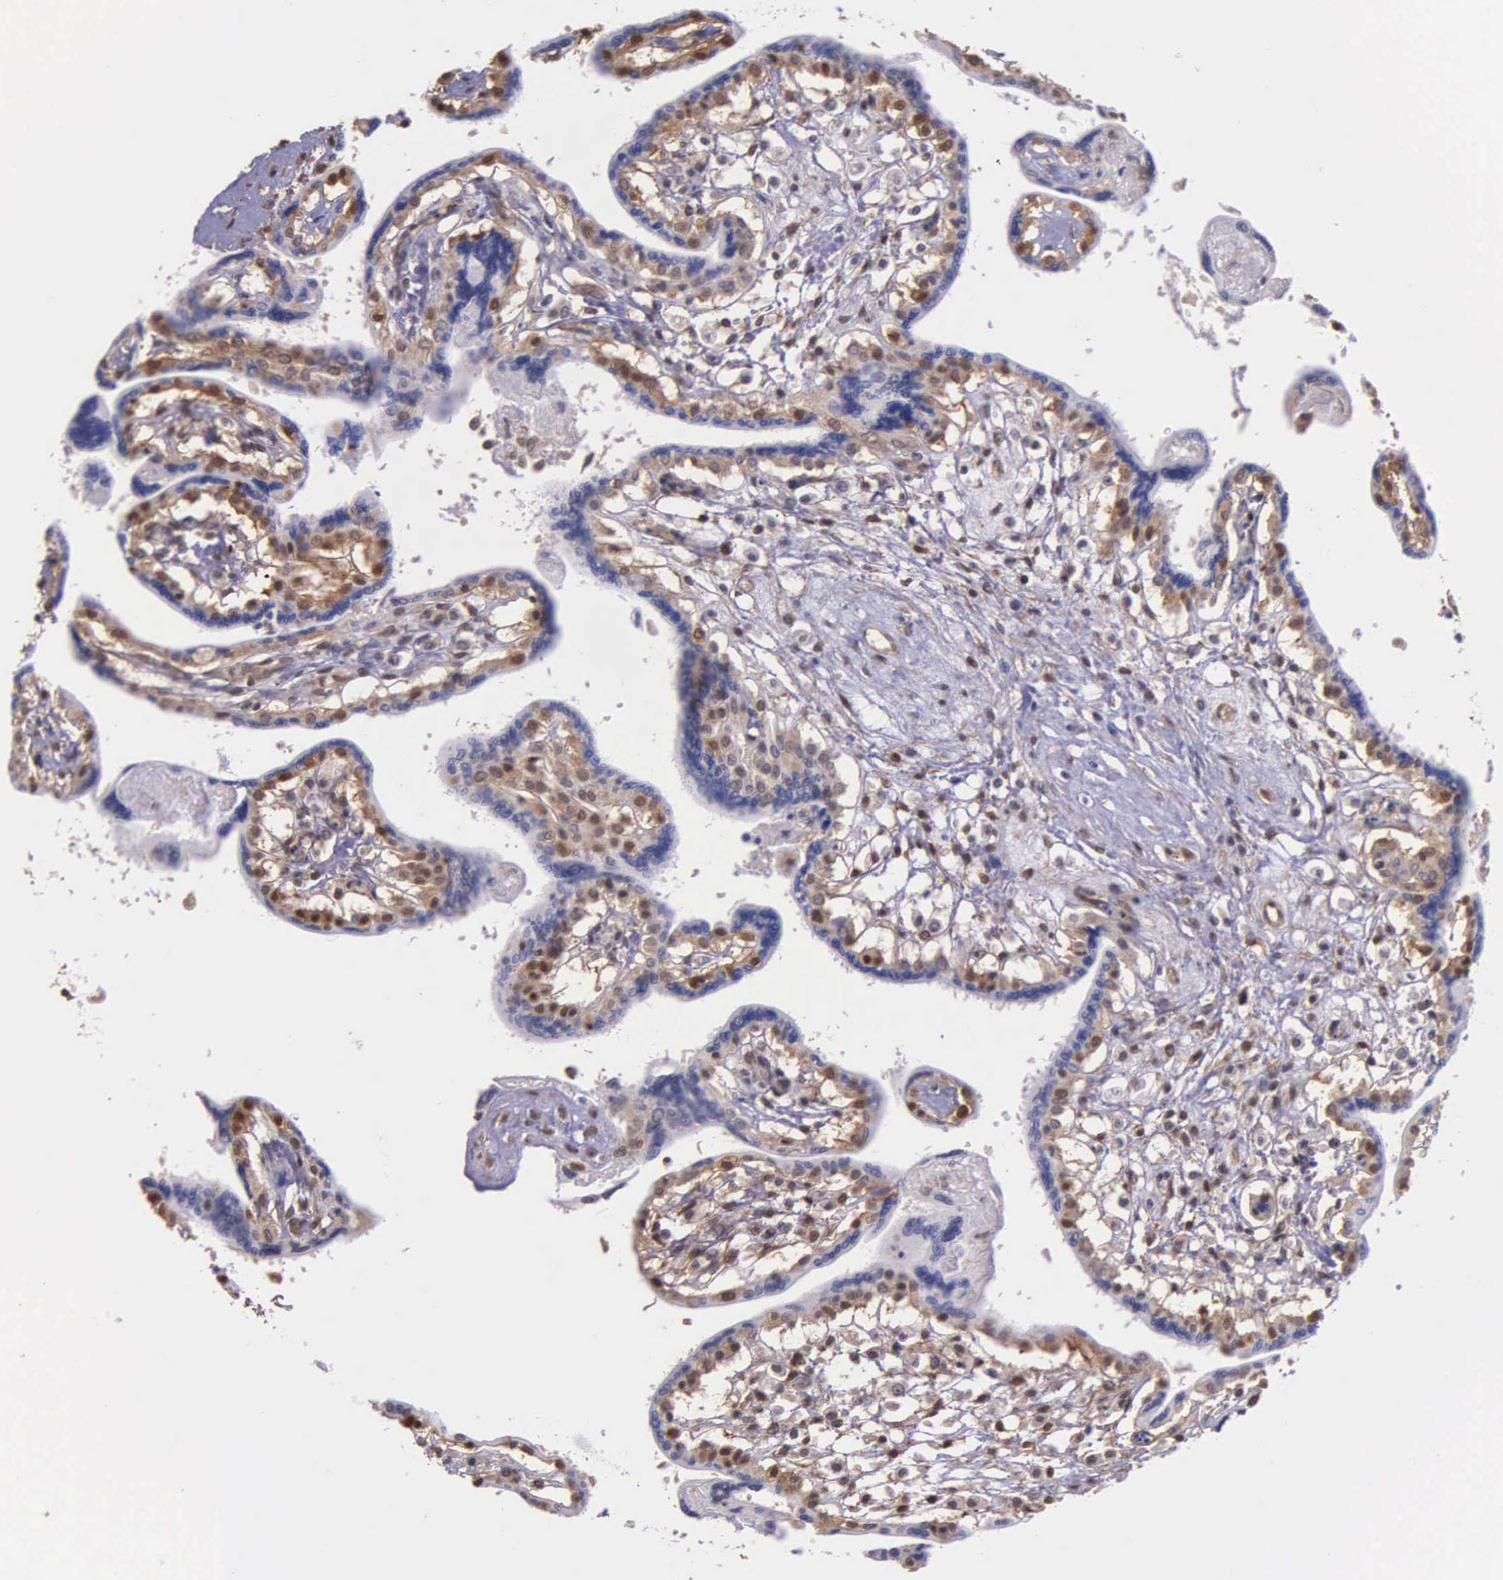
{"staining": {"intensity": "strong", "quantity": ">75%", "location": "cytoplasmic/membranous,nuclear"}, "tissue": "placenta", "cell_type": "Decidual cells", "image_type": "normal", "snomed": [{"axis": "morphology", "description": "Normal tissue, NOS"}, {"axis": "topography", "description": "Placenta"}], "caption": "Approximately >75% of decidual cells in normal placenta demonstrate strong cytoplasmic/membranous,nuclear protein expression as visualized by brown immunohistochemical staining.", "gene": "PSMC1", "patient": {"sex": "female", "age": 31}}